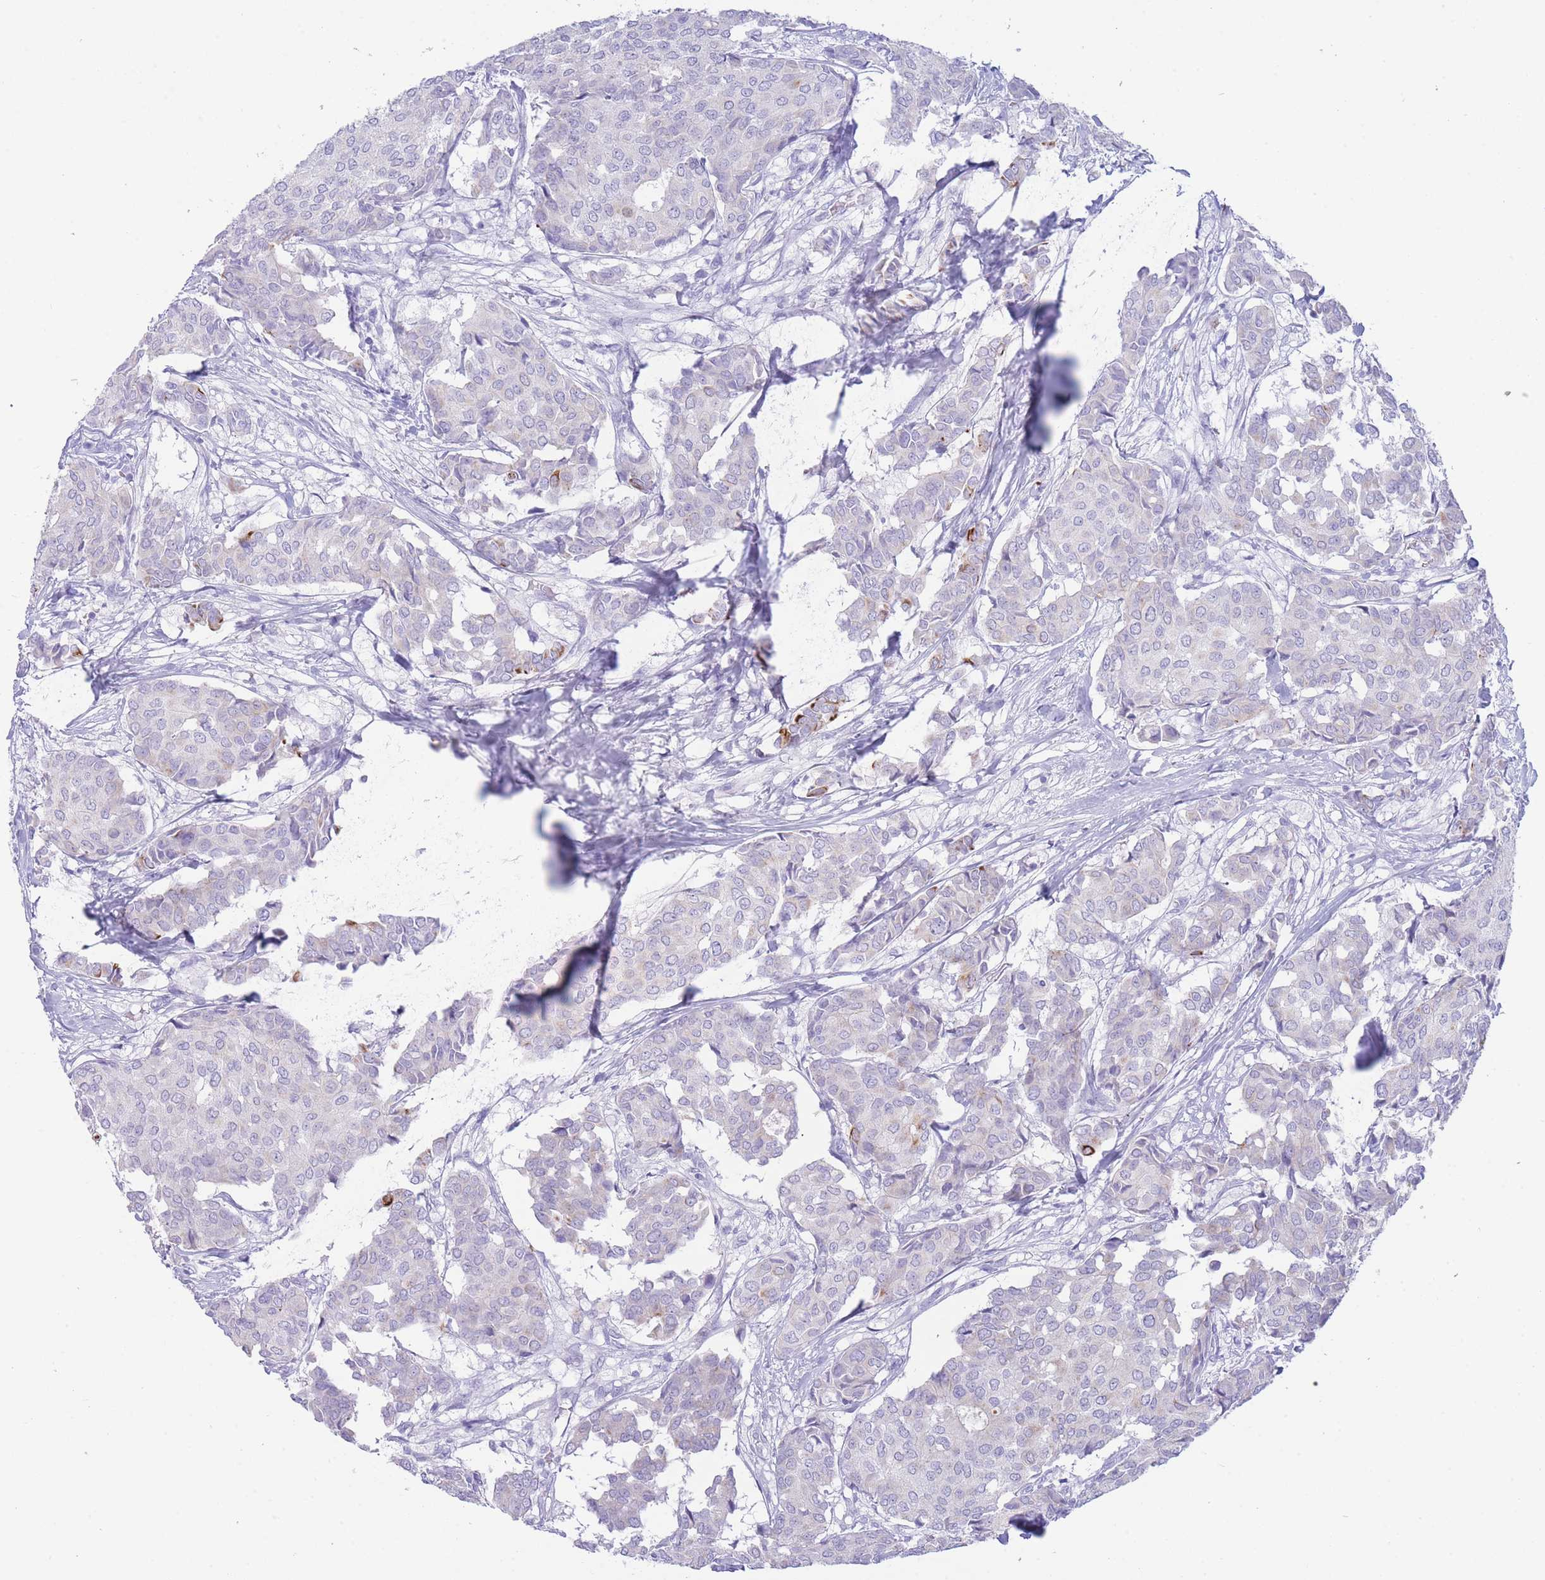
{"staining": {"intensity": "strong", "quantity": "<25%", "location": "cytoplasmic/membranous"}, "tissue": "breast cancer", "cell_type": "Tumor cells", "image_type": "cancer", "snomed": [{"axis": "morphology", "description": "Duct carcinoma"}, {"axis": "topography", "description": "Breast"}], "caption": "About <25% of tumor cells in human breast cancer (infiltrating ductal carcinoma) show strong cytoplasmic/membranous protein positivity as visualized by brown immunohistochemical staining.", "gene": "VWA8", "patient": {"sex": "female", "age": 75}}